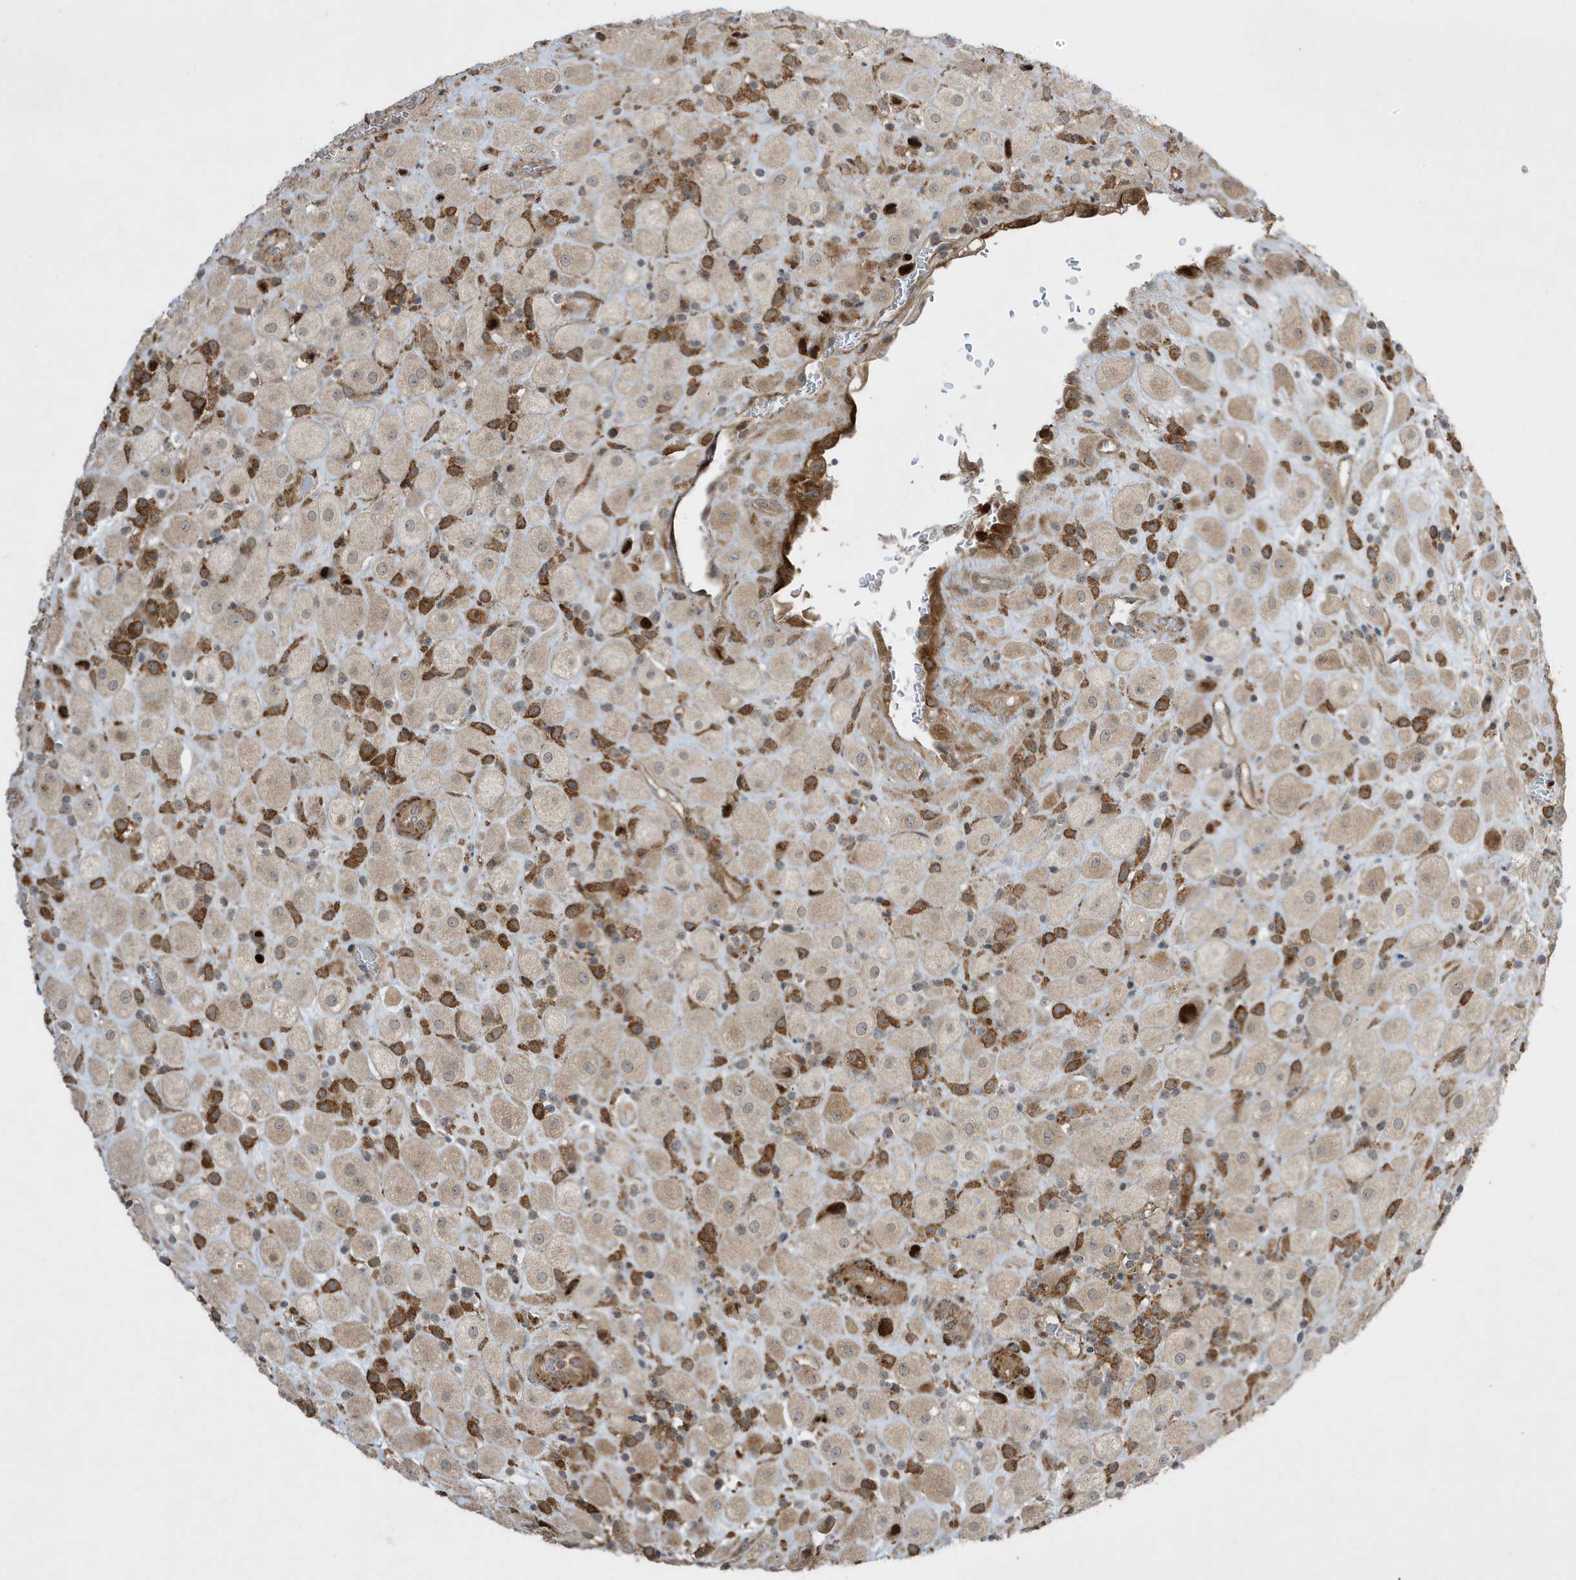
{"staining": {"intensity": "weak", "quantity": "25%-75%", "location": "cytoplasmic/membranous"}, "tissue": "placenta", "cell_type": "Decidual cells", "image_type": "normal", "snomed": [{"axis": "morphology", "description": "Normal tissue, NOS"}, {"axis": "topography", "description": "Placenta"}], "caption": "Approximately 25%-75% of decidual cells in benign human placenta exhibit weak cytoplasmic/membranous protein staining as visualized by brown immunohistochemical staining.", "gene": "IFT57", "patient": {"sex": "female", "age": 35}}